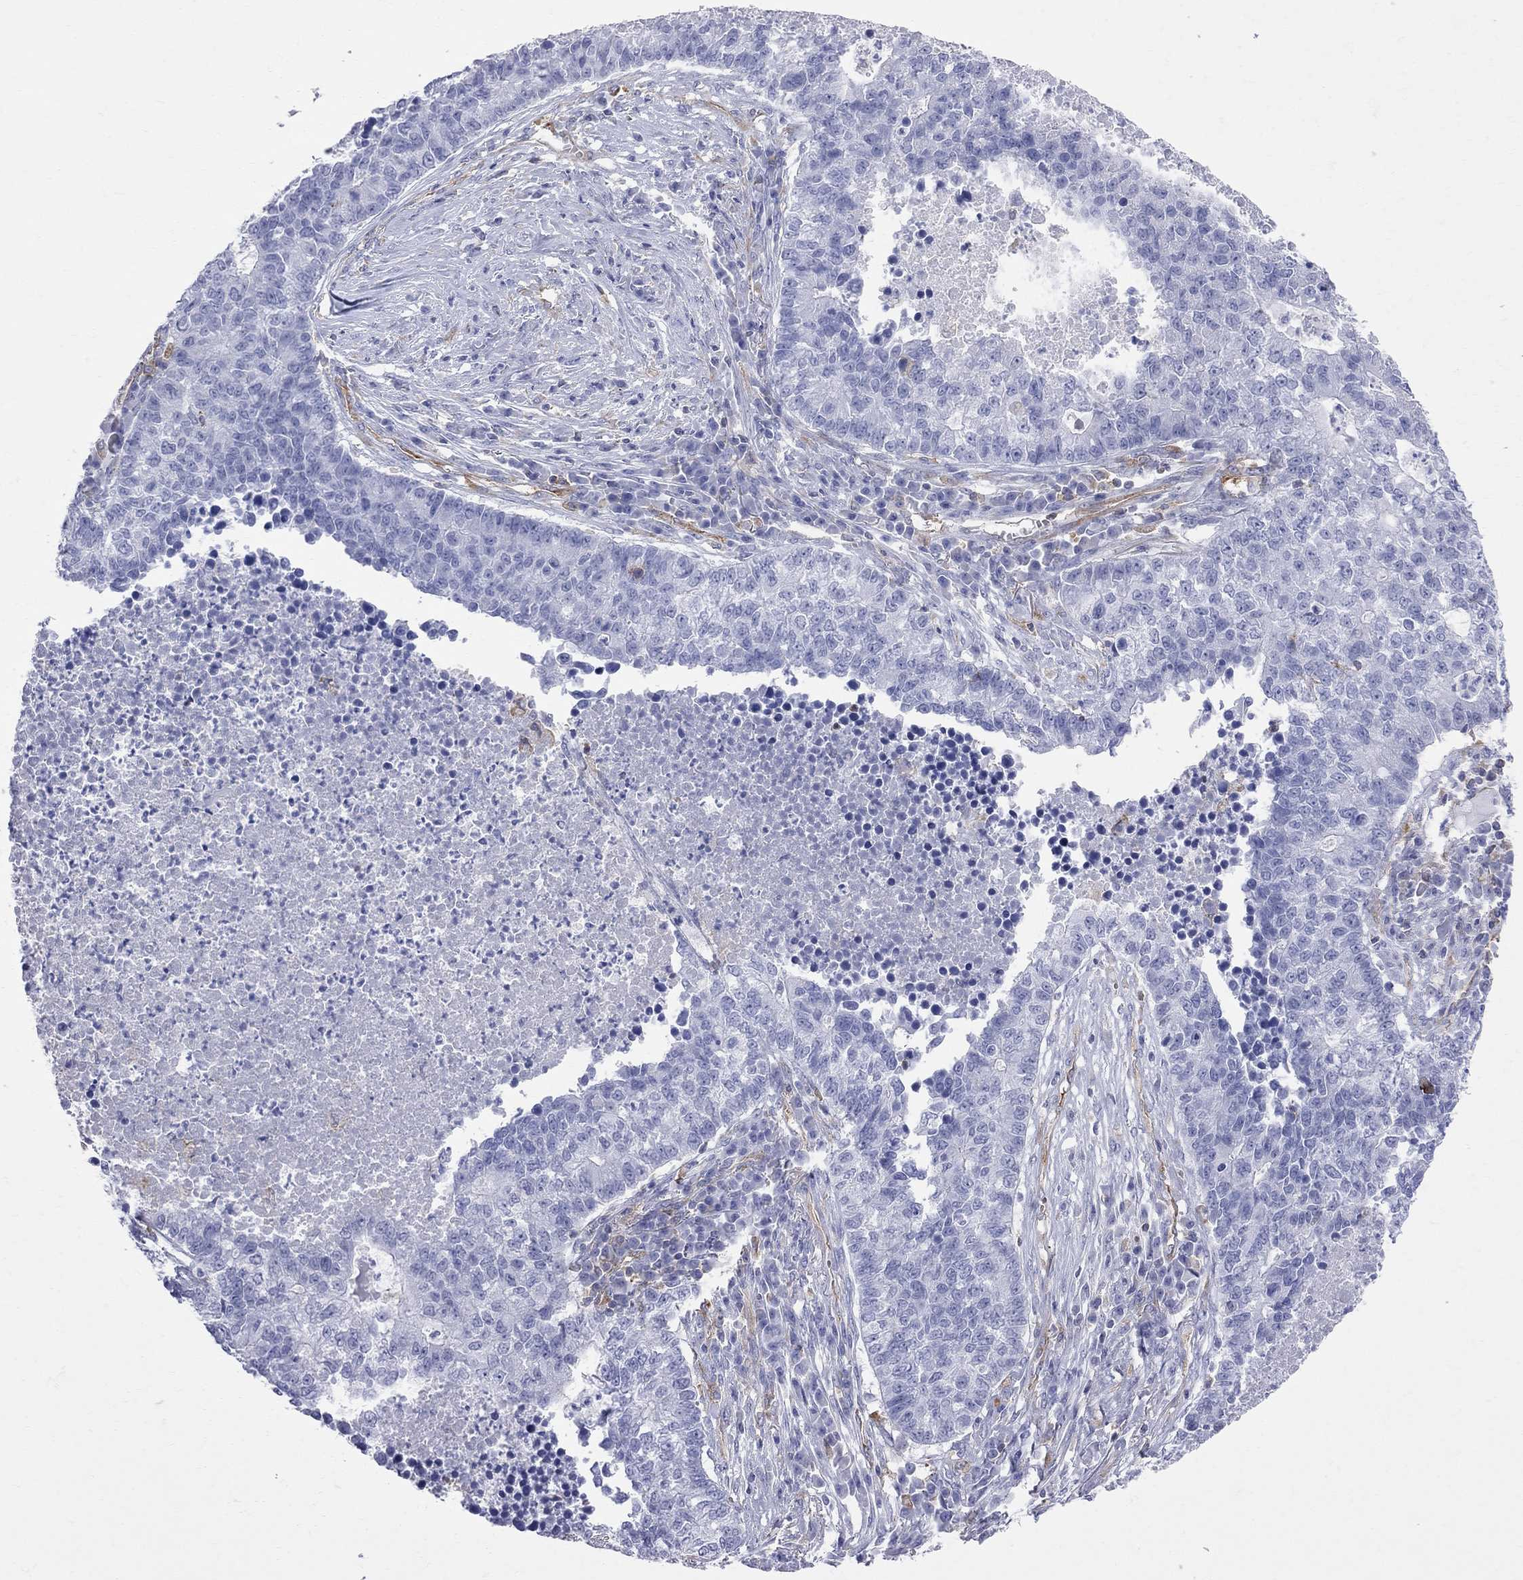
{"staining": {"intensity": "negative", "quantity": "none", "location": "none"}, "tissue": "lung cancer", "cell_type": "Tumor cells", "image_type": "cancer", "snomed": [{"axis": "morphology", "description": "Adenocarcinoma, NOS"}, {"axis": "topography", "description": "Lung"}], "caption": "High magnification brightfield microscopy of lung cancer (adenocarcinoma) stained with DAB (3,3'-diaminobenzidine) (brown) and counterstained with hematoxylin (blue): tumor cells show no significant positivity. Nuclei are stained in blue.", "gene": "ABI3", "patient": {"sex": "male", "age": 57}}